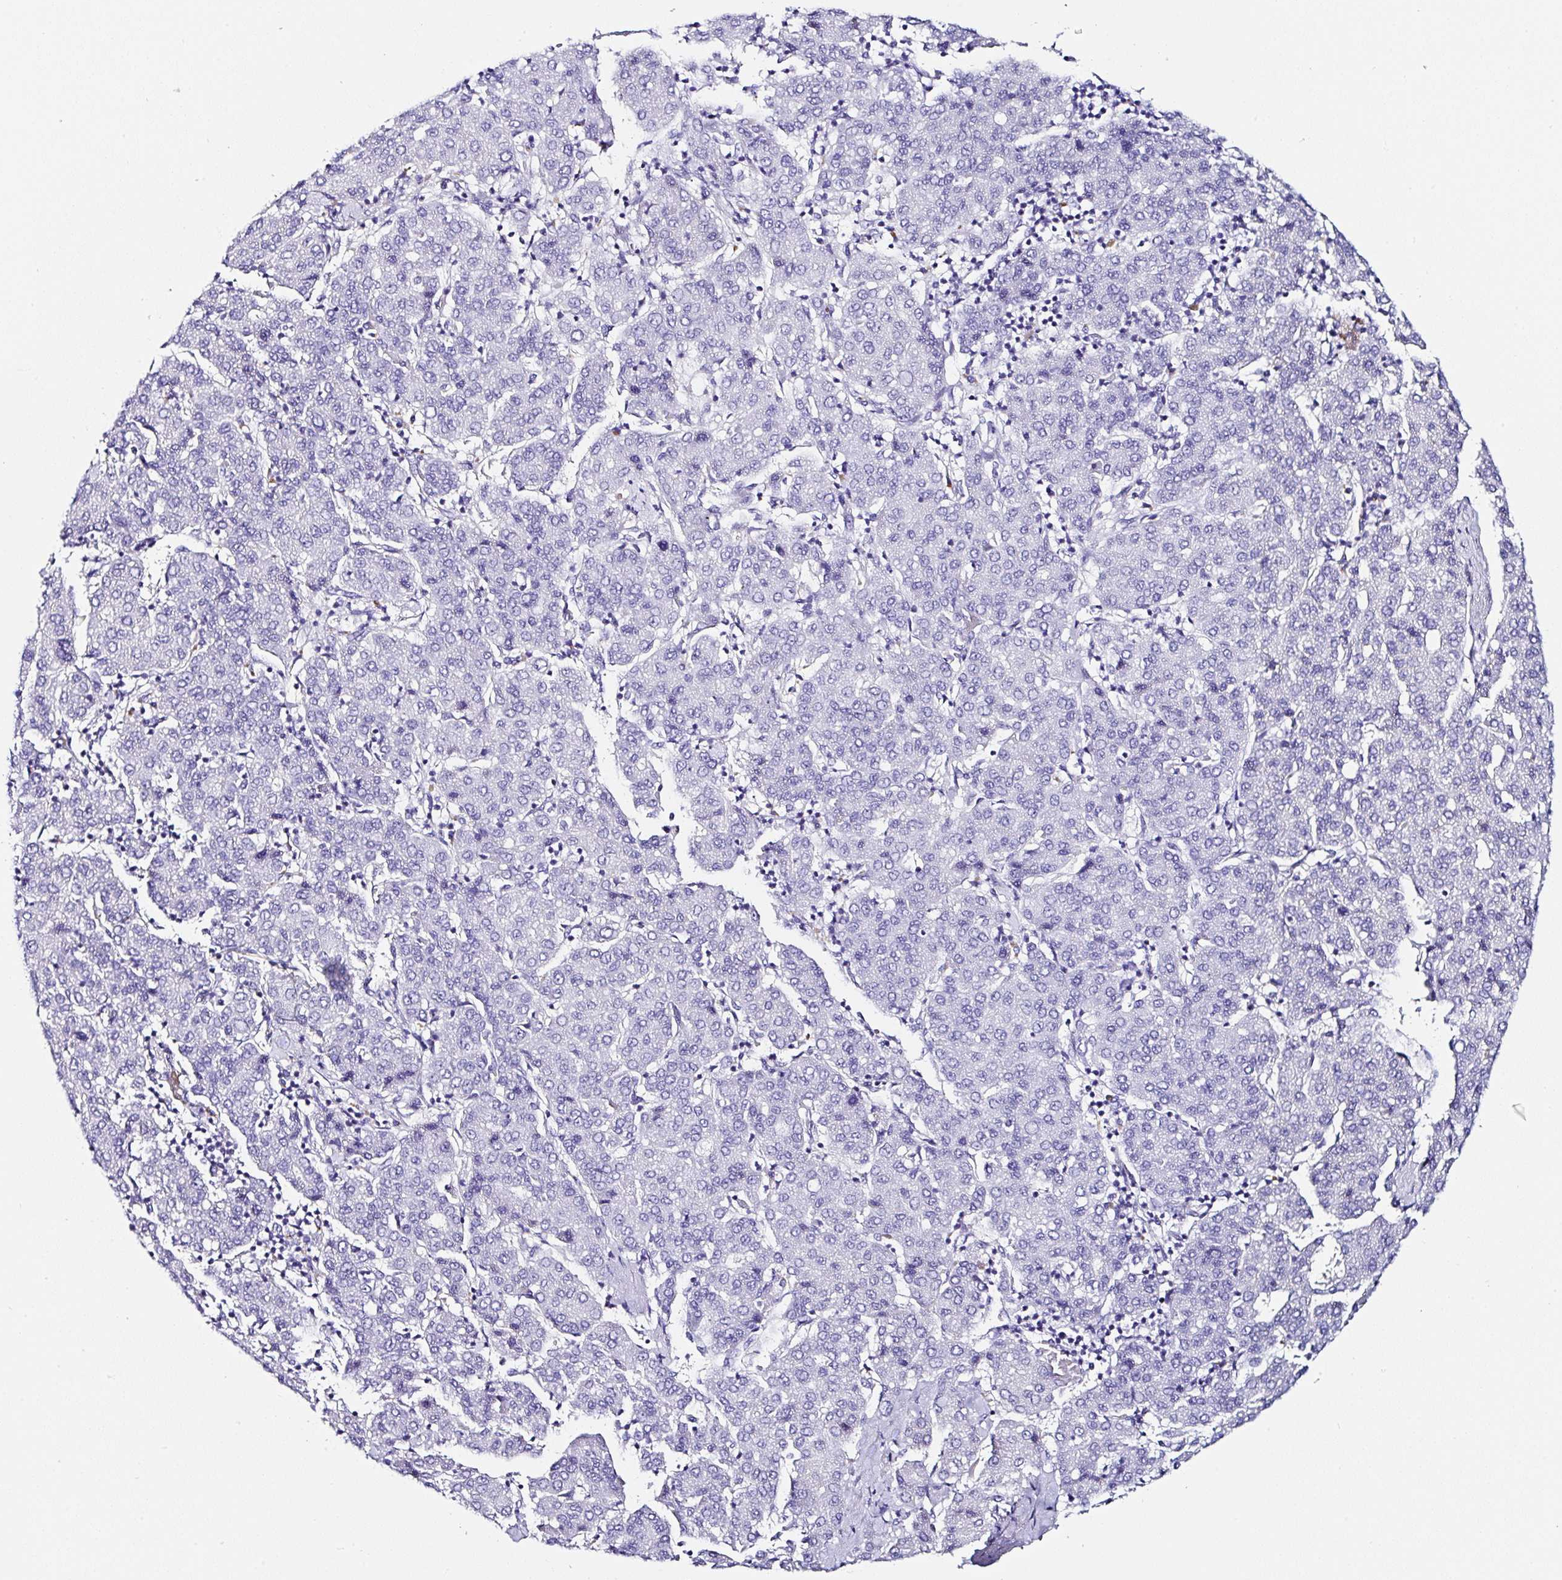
{"staining": {"intensity": "negative", "quantity": "none", "location": "none"}, "tissue": "liver cancer", "cell_type": "Tumor cells", "image_type": "cancer", "snomed": [{"axis": "morphology", "description": "Carcinoma, Hepatocellular, NOS"}, {"axis": "topography", "description": "Liver"}], "caption": "DAB immunohistochemical staining of human liver hepatocellular carcinoma displays no significant staining in tumor cells.", "gene": "TMPRSS11E", "patient": {"sex": "male", "age": 65}}